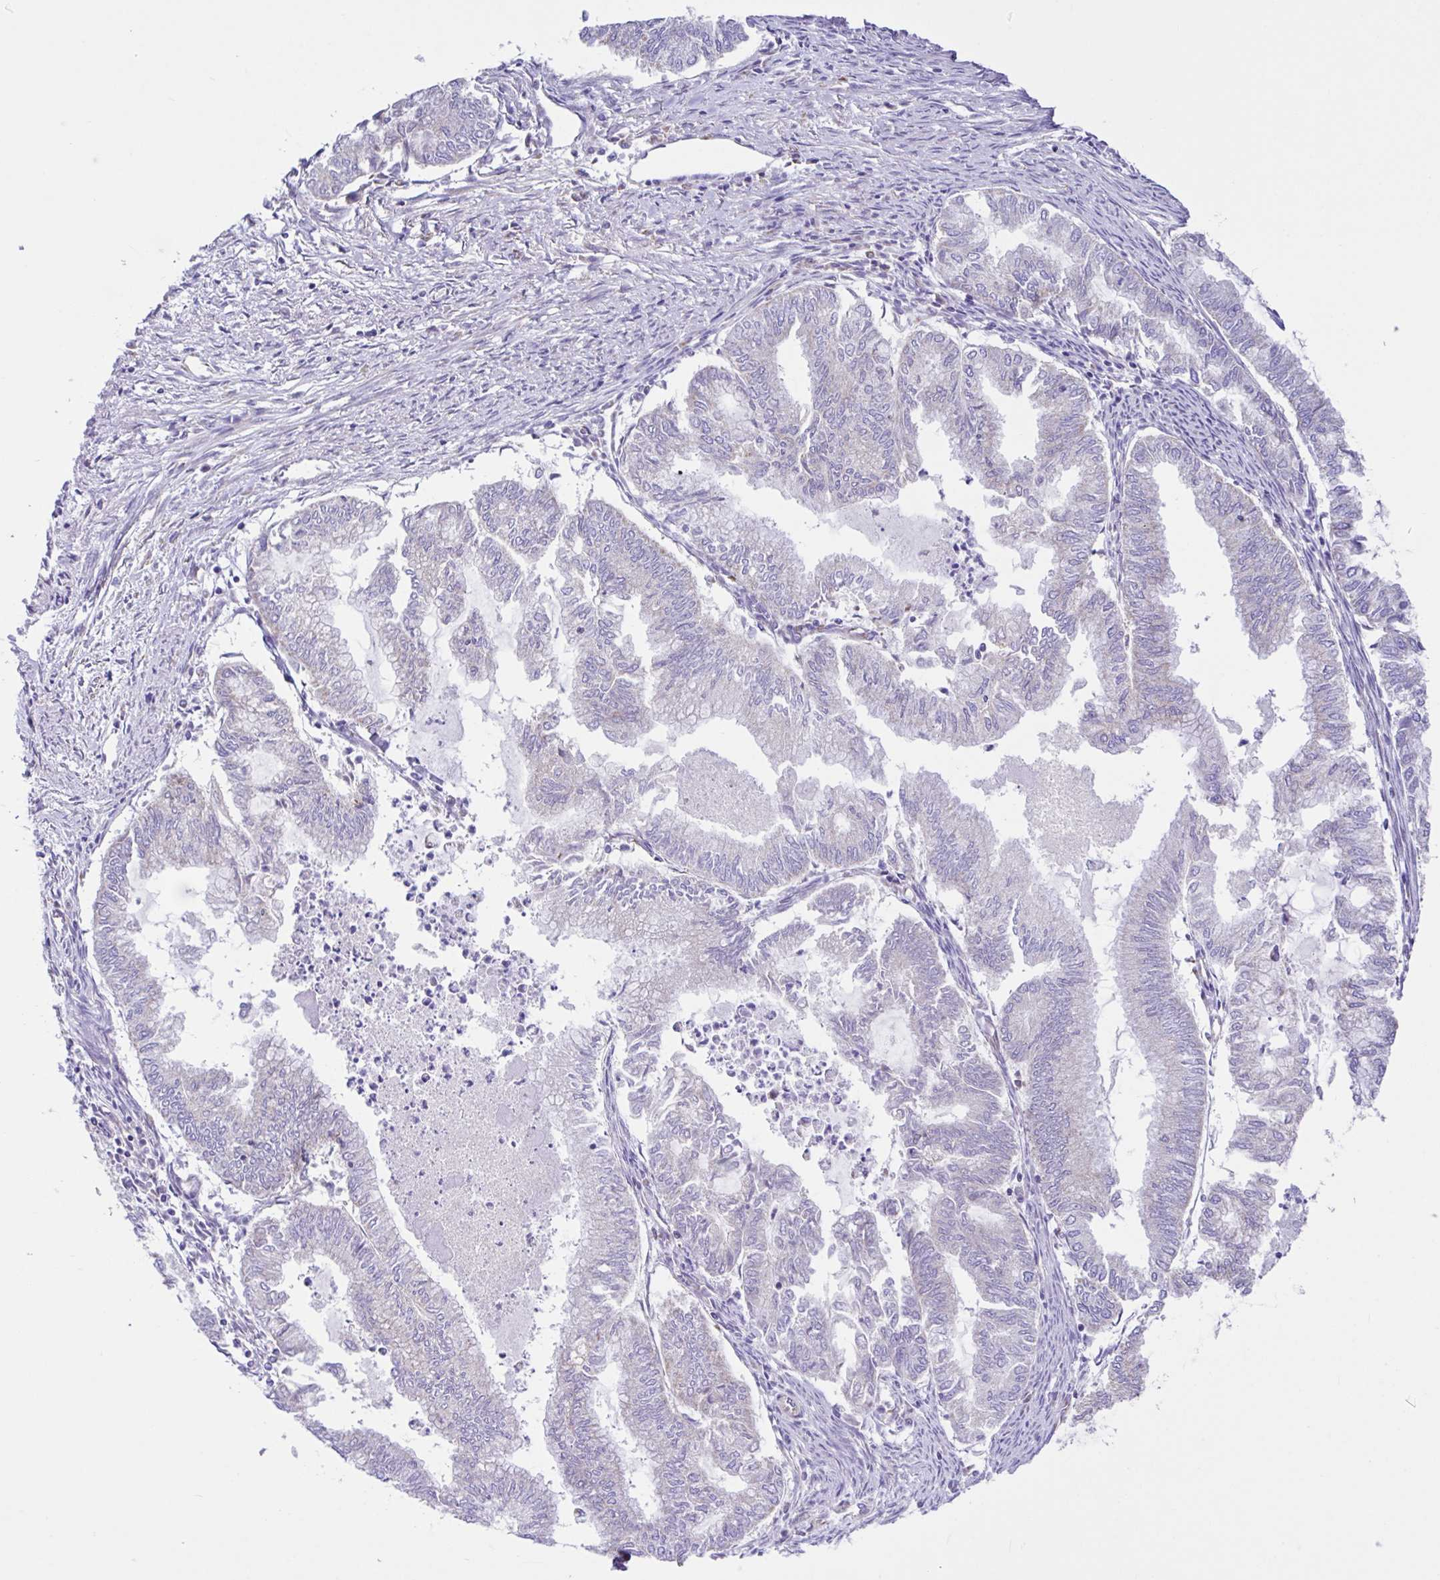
{"staining": {"intensity": "negative", "quantity": "none", "location": "none"}, "tissue": "endometrial cancer", "cell_type": "Tumor cells", "image_type": "cancer", "snomed": [{"axis": "morphology", "description": "Adenocarcinoma, NOS"}, {"axis": "topography", "description": "Endometrium"}], "caption": "Immunohistochemical staining of human adenocarcinoma (endometrial) exhibits no significant staining in tumor cells.", "gene": "NDUFS2", "patient": {"sex": "female", "age": 79}}